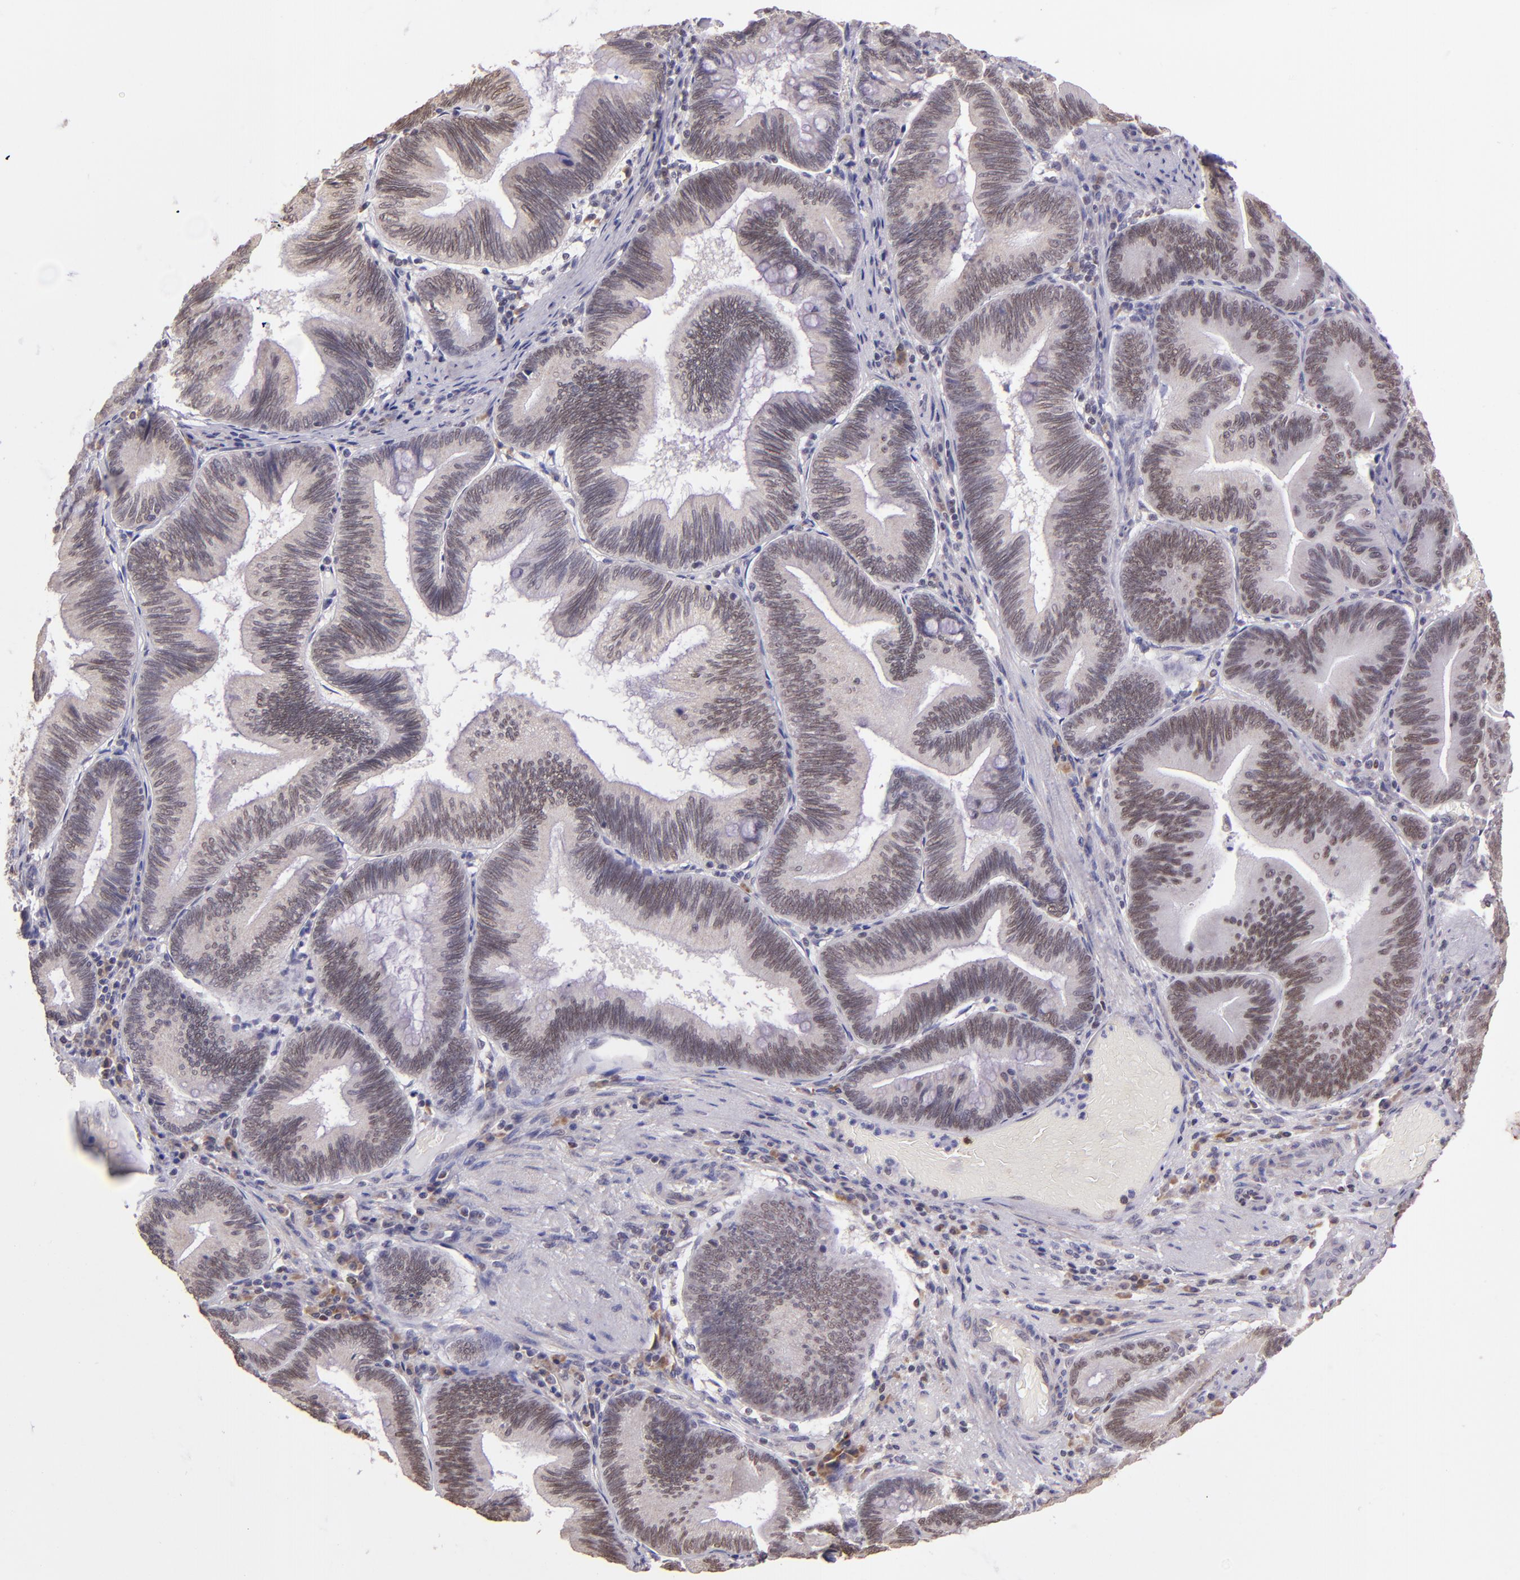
{"staining": {"intensity": "weak", "quantity": "25%-75%", "location": "cytoplasmic/membranous,nuclear"}, "tissue": "pancreatic cancer", "cell_type": "Tumor cells", "image_type": "cancer", "snomed": [{"axis": "morphology", "description": "Adenocarcinoma, NOS"}, {"axis": "topography", "description": "Pancreas"}], "caption": "An image of pancreatic adenocarcinoma stained for a protein displays weak cytoplasmic/membranous and nuclear brown staining in tumor cells.", "gene": "ELF1", "patient": {"sex": "male", "age": 82}}